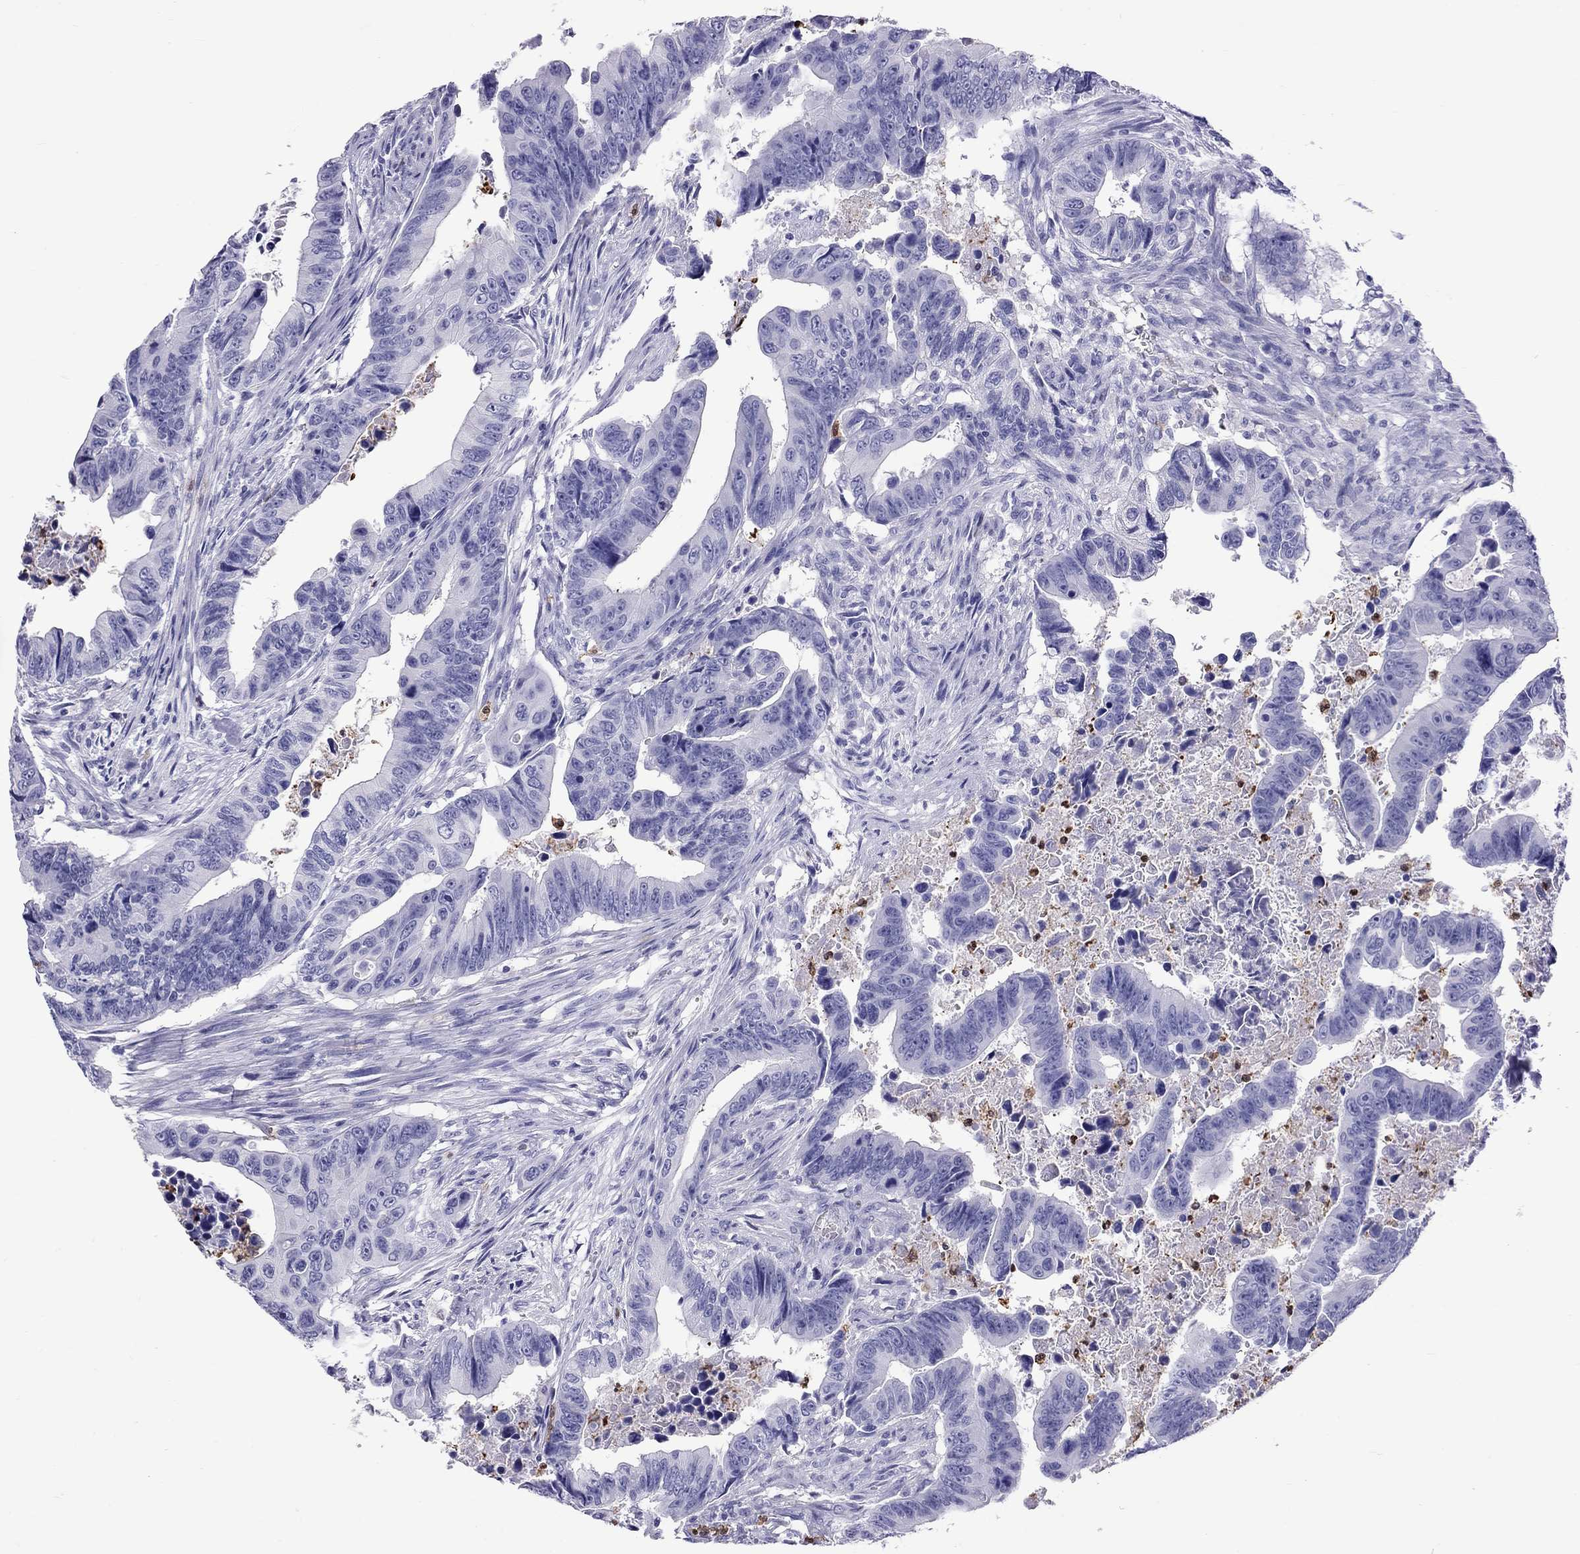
{"staining": {"intensity": "negative", "quantity": "none", "location": "none"}, "tissue": "colorectal cancer", "cell_type": "Tumor cells", "image_type": "cancer", "snomed": [{"axis": "morphology", "description": "Adenocarcinoma, NOS"}, {"axis": "topography", "description": "Colon"}], "caption": "The histopathology image exhibits no staining of tumor cells in colorectal cancer. The staining was performed using DAB (3,3'-diaminobenzidine) to visualize the protein expression in brown, while the nuclei were stained in blue with hematoxylin (Magnification: 20x).", "gene": "SLAMF1", "patient": {"sex": "female", "age": 87}}